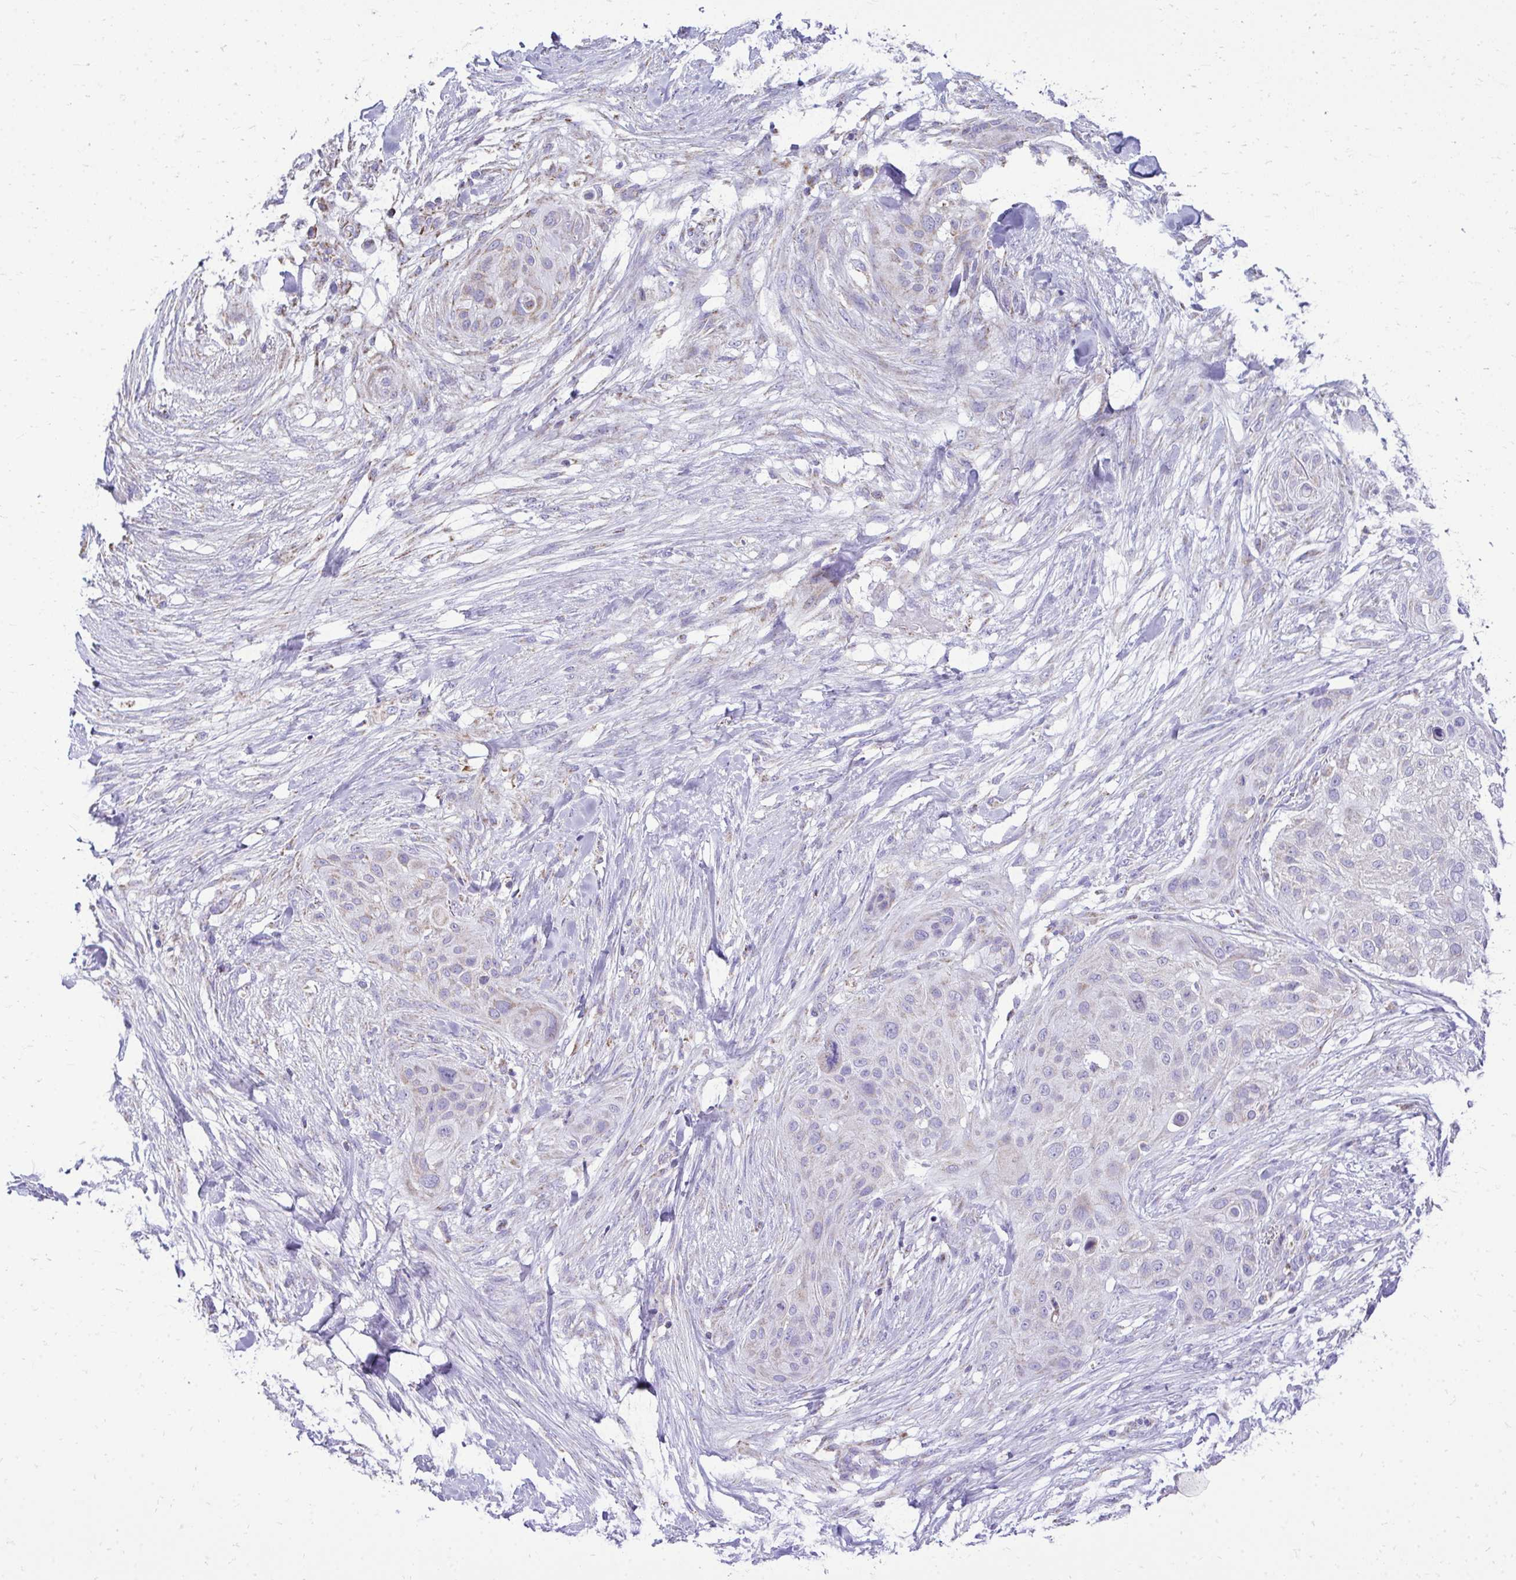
{"staining": {"intensity": "negative", "quantity": "none", "location": "none"}, "tissue": "skin cancer", "cell_type": "Tumor cells", "image_type": "cancer", "snomed": [{"axis": "morphology", "description": "Squamous cell carcinoma, NOS"}, {"axis": "topography", "description": "Skin"}], "caption": "This is a photomicrograph of immunohistochemistry staining of skin squamous cell carcinoma, which shows no positivity in tumor cells.", "gene": "MPZL2", "patient": {"sex": "female", "age": 87}}